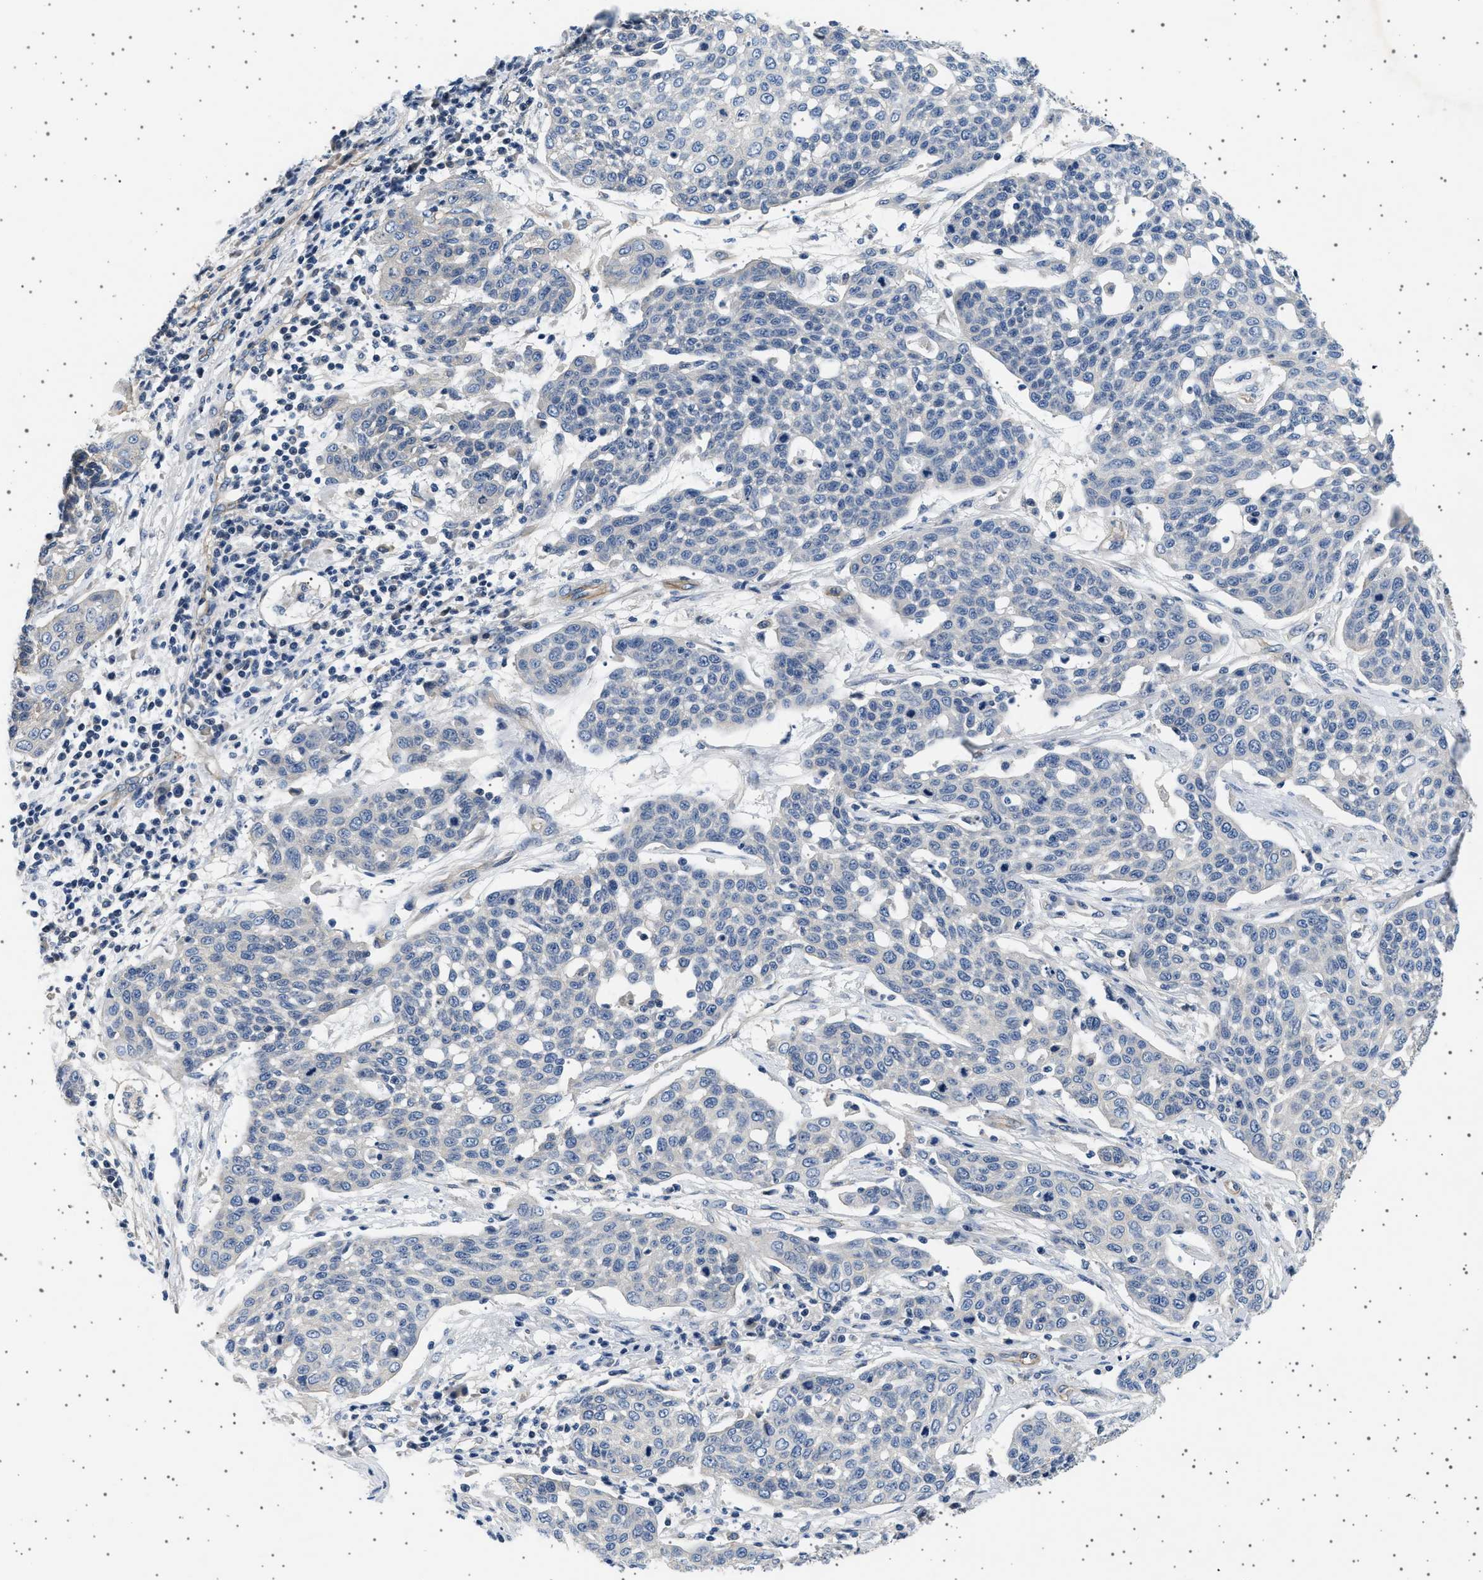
{"staining": {"intensity": "negative", "quantity": "none", "location": "none"}, "tissue": "cervical cancer", "cell_type": "Tumor cells", "image_type": "cancer", "snomed": [{"axis": "morphology", "description": "Squamous cell carcinoma, NOS"}, {"axis": "topography", "description": "Cervix"}], "caption": "Cervical cancer (squamous cell carcinoma) was stained to show a protein in brown. There is no significant positivity in tumor cells. (Brightfield microscopy of DAB immunohistochemistry at high magnification).", "gene": "PLPP6", "patient": {"sex": "female", "age": 34}}